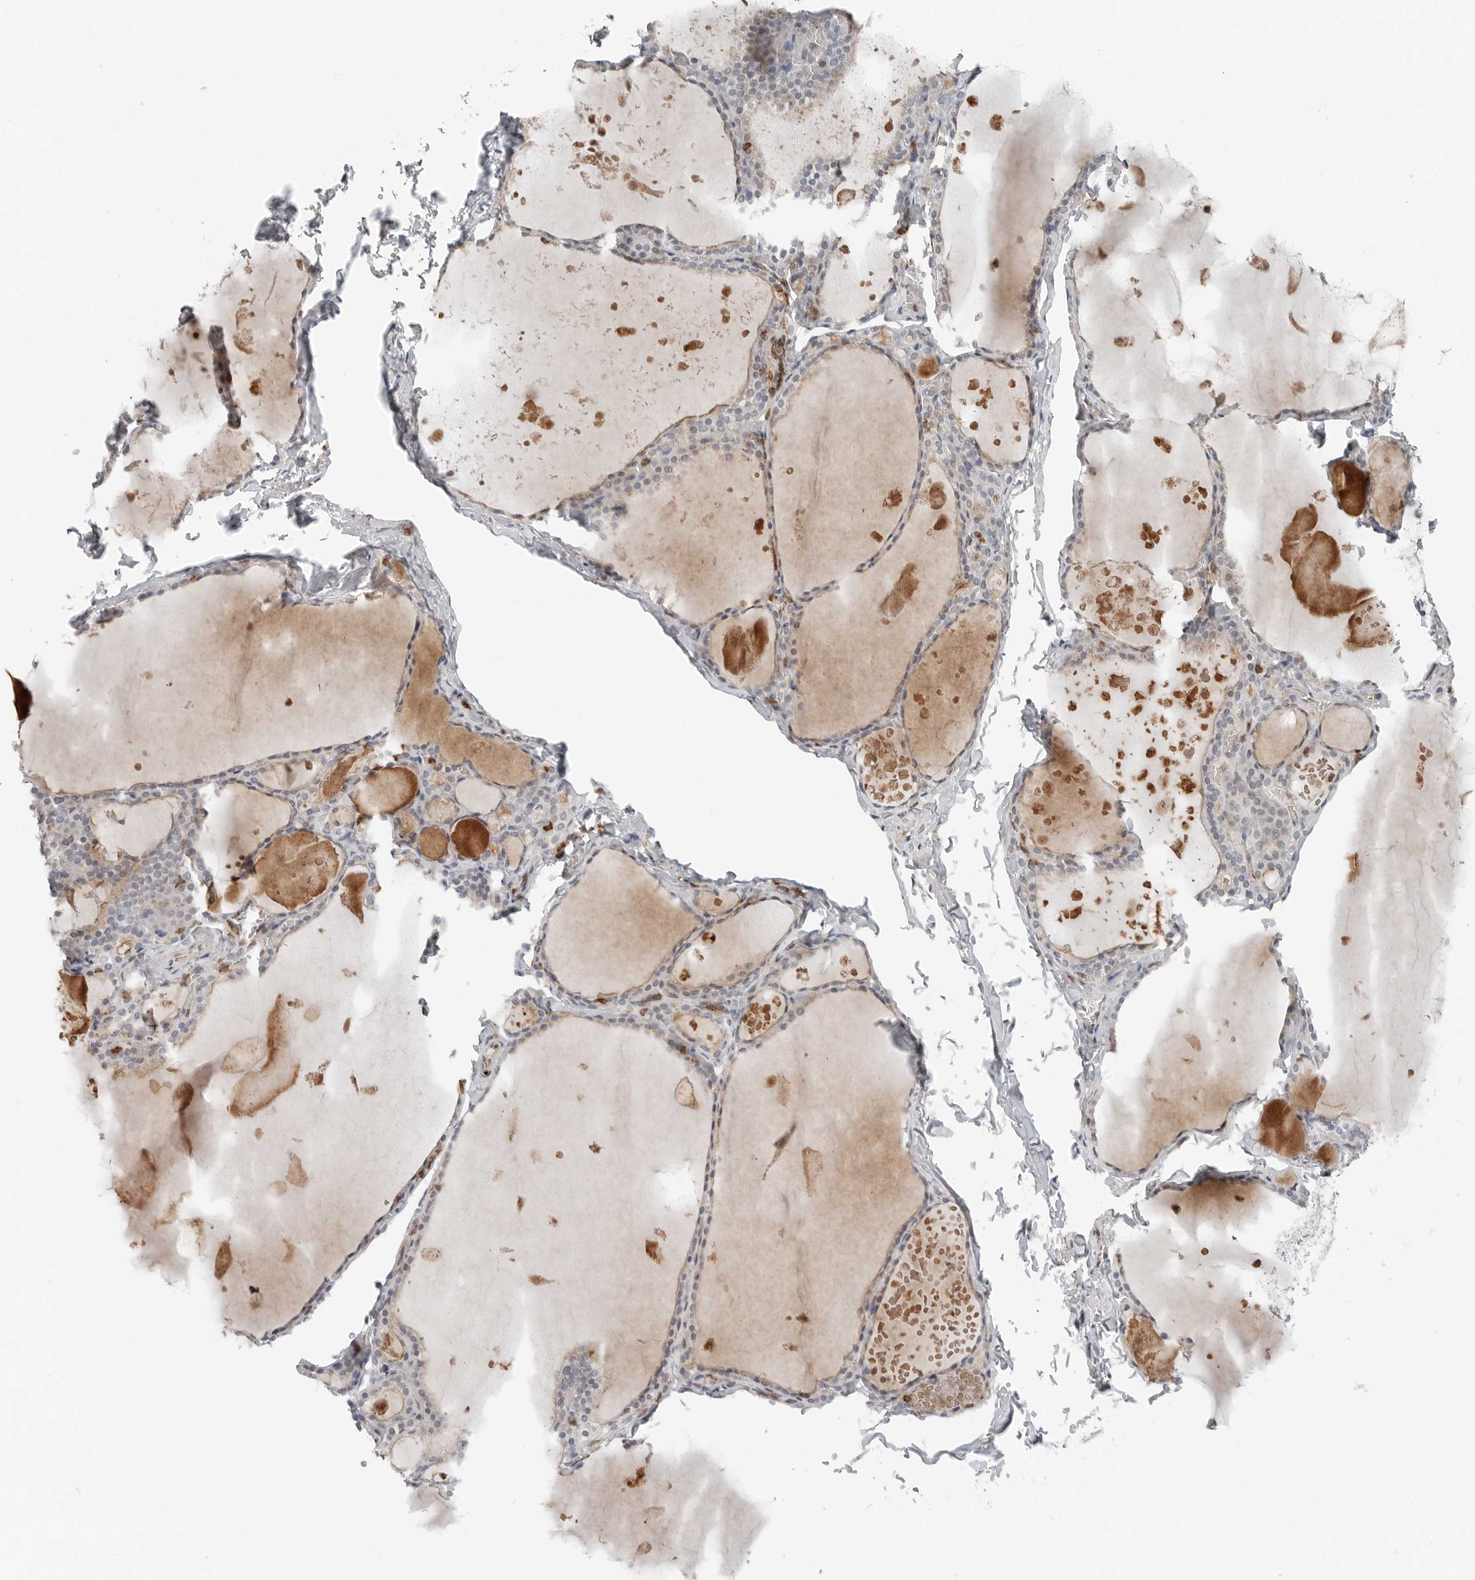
{"staining": {"intensity": "weak", "quantity": "25%-75%", "location": "cytoplasmic/membranous"}, "tissue": "thyroid gland", "cell_type": "Glandular cells", "image_type": "normal", "snomed": [{"axis": "morphology", "description": "Normal tissue, NOS"}, {"axis": "topography", "description": "Thyroid gland"}], "caption": "Weak cytoplasmic/membranous staining is present in approximately 25%-75% of glandular cells in normal thyroid gland.", "gene": "LEFTY2", "patient": {"sex": "male", "age": 56}}